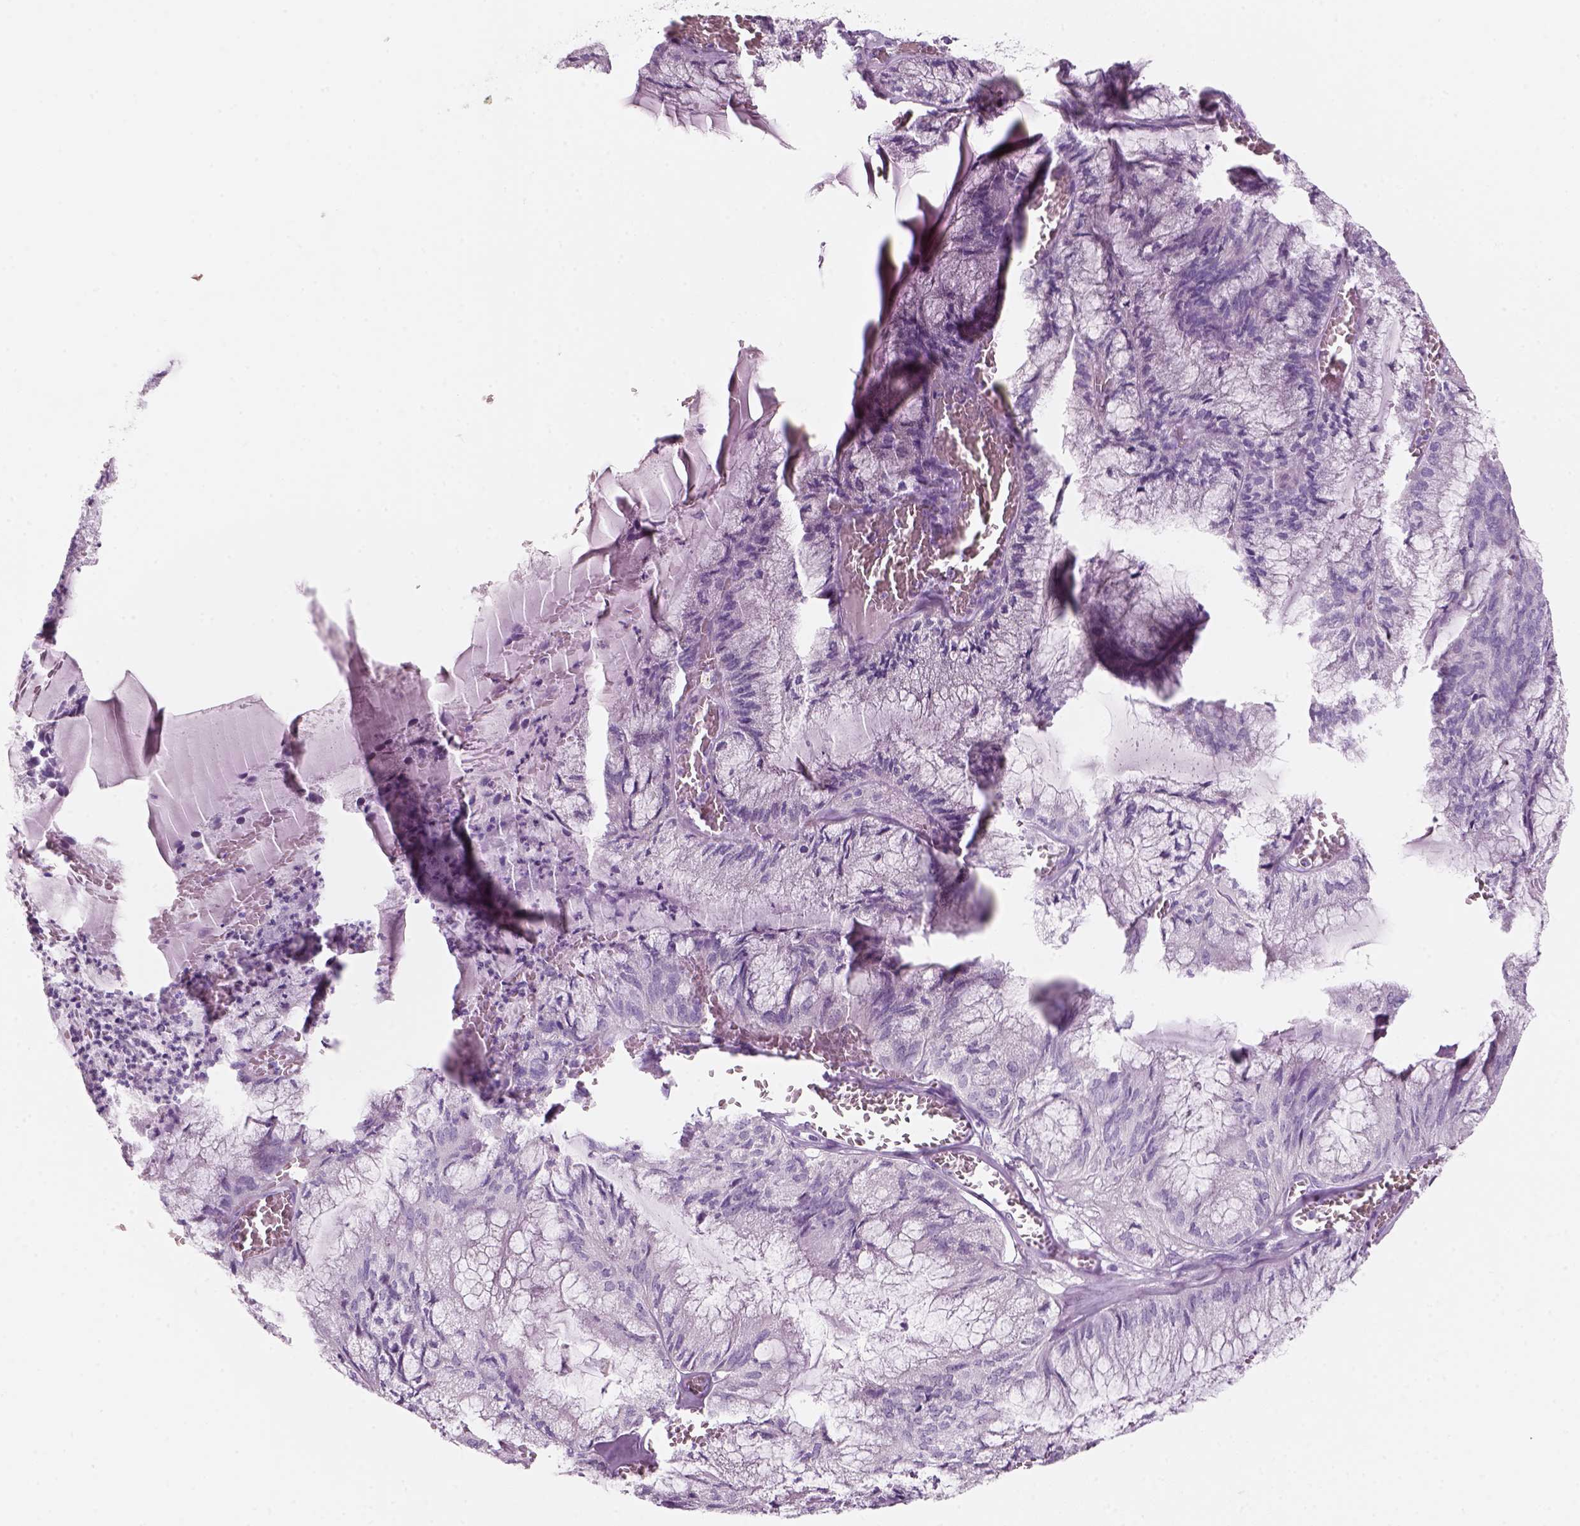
{"staining": {"intensity": "negative", "quantity": "none", "location": "none"}, "tissue": "endometrial cancer", "cell_type": "Tumor cells", "image_type": "cancer", "snomed": [{"axis": "morphology", "description": "Carcinoma, NOS"}, {"axis": "topography", "description": "Endometrium"}], "caption": "Tumor cells are negative for brown protein staining in endometrial cancer.", "gene": "KRTAP11-1", "patient": {"sex": "female", "age": 62}}